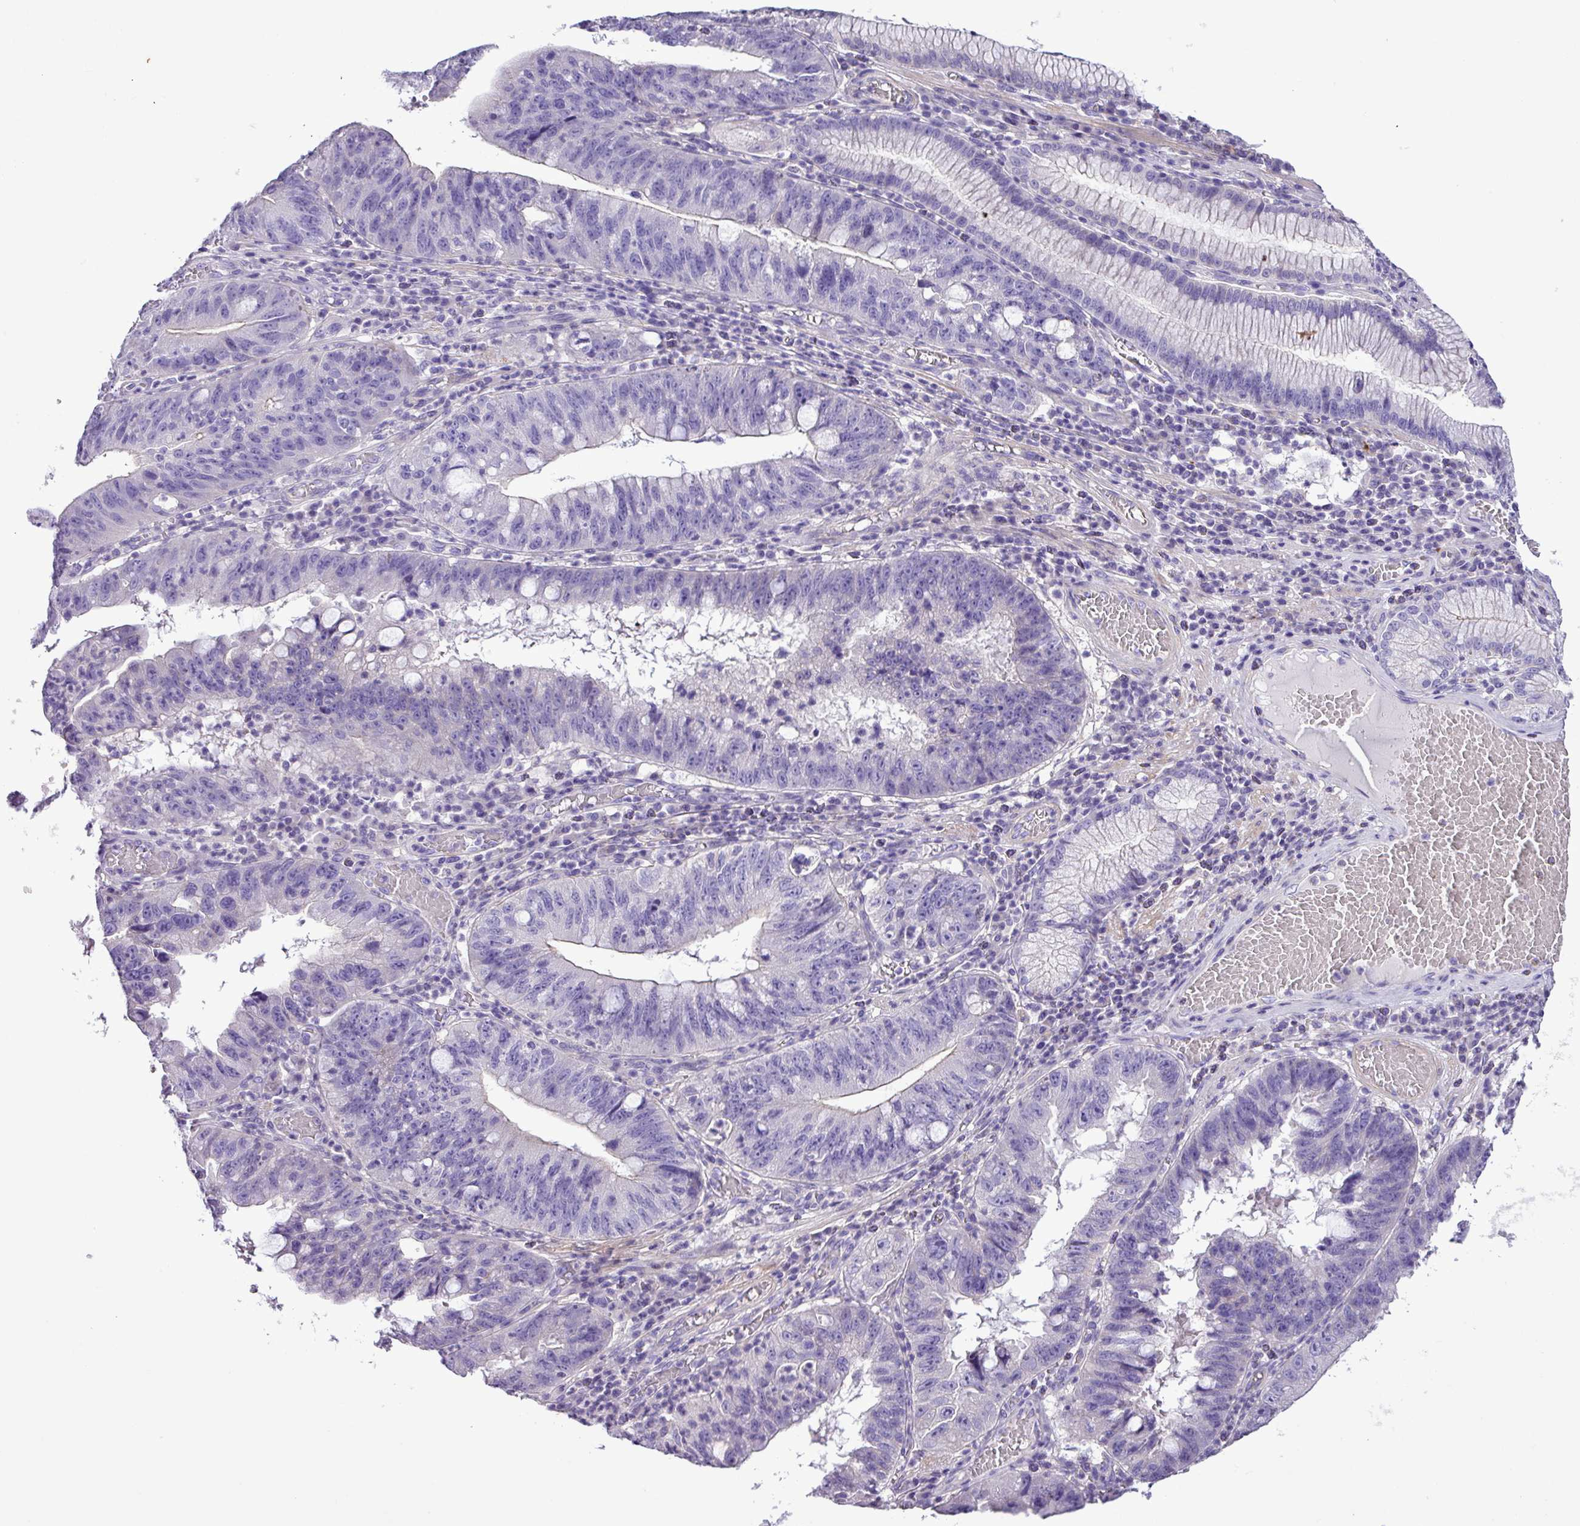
{"staining": {"intensity": "negative", "quantity": "none", "location": "none"}, "tissue": "stomach cancer", "cell_type": "Tumor cells", "image_type": "cancer", "snomed": [{"axis": "morphology", "description": "Adenocarcinoma, NOS"}, {"axis": "topography", "description": "Stomach"}], "caption": "There is no significant staining in tumor cells of stomach cancer (adenocarcinoma). (DAB immunohistochemistry visualized using brightfield microscopy, high magnification).", "gene": "ZNF334", "patient": {"sex": "male", "age": 59}}